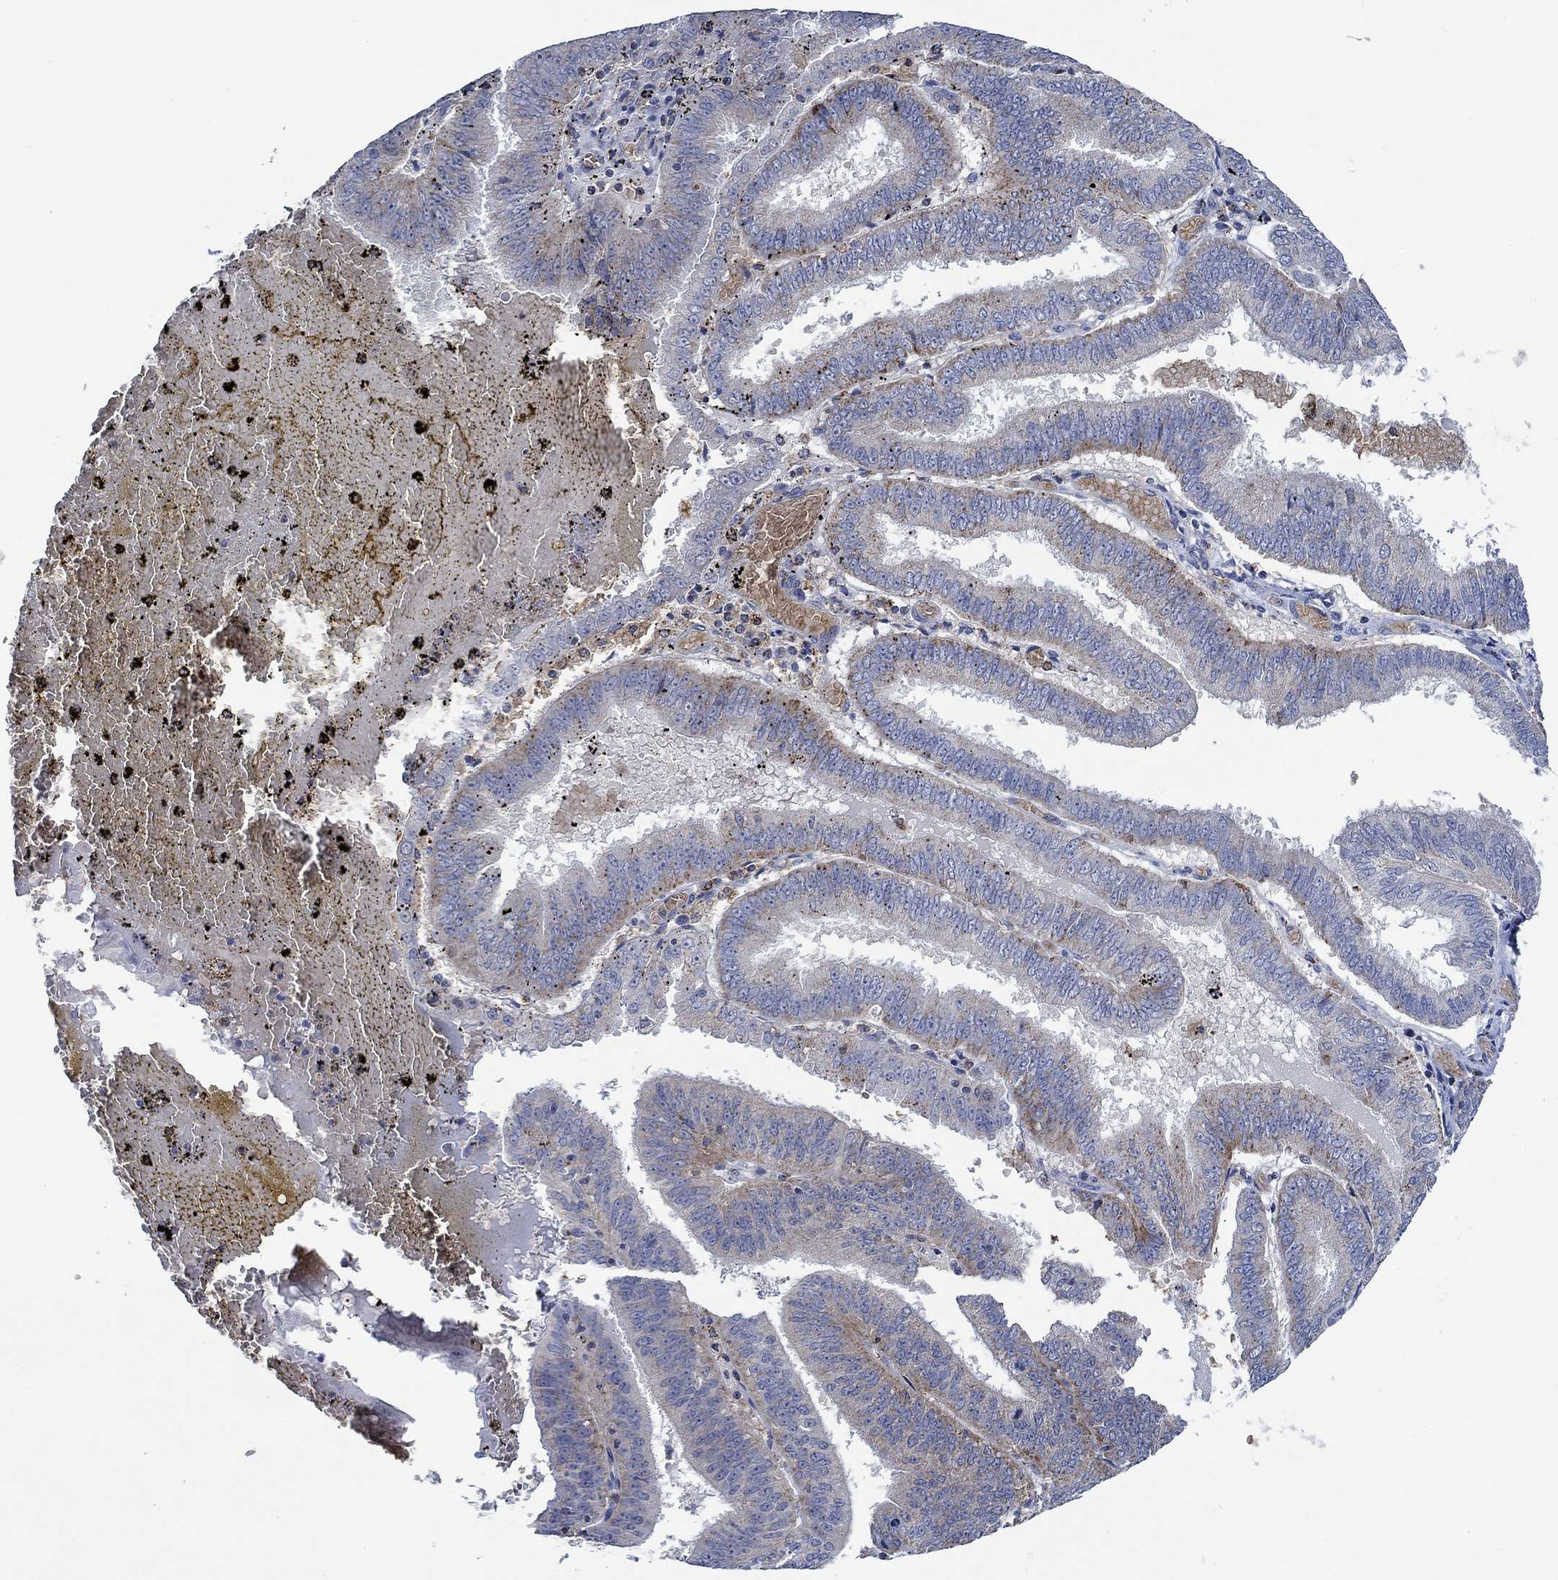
{"staining": {"intensity": "negative", "quantity": "none", "location": "none"}, "tissue": "endometrial cancer", "cell_type": "Tumor cells", "image_type": "cancer", "snomed": [{"axis": "morphology", "description": "Adenocarcinoma, NOS"}, {"axis": "topography", "description": "Endometrium"}], "caption": "Immunohistochemistry (IHC) of endometrial adenocarcinoma displays no positivity in tumor cells.", "gene": "MPP1", "patient": {"sex": "female", "age": 66}}